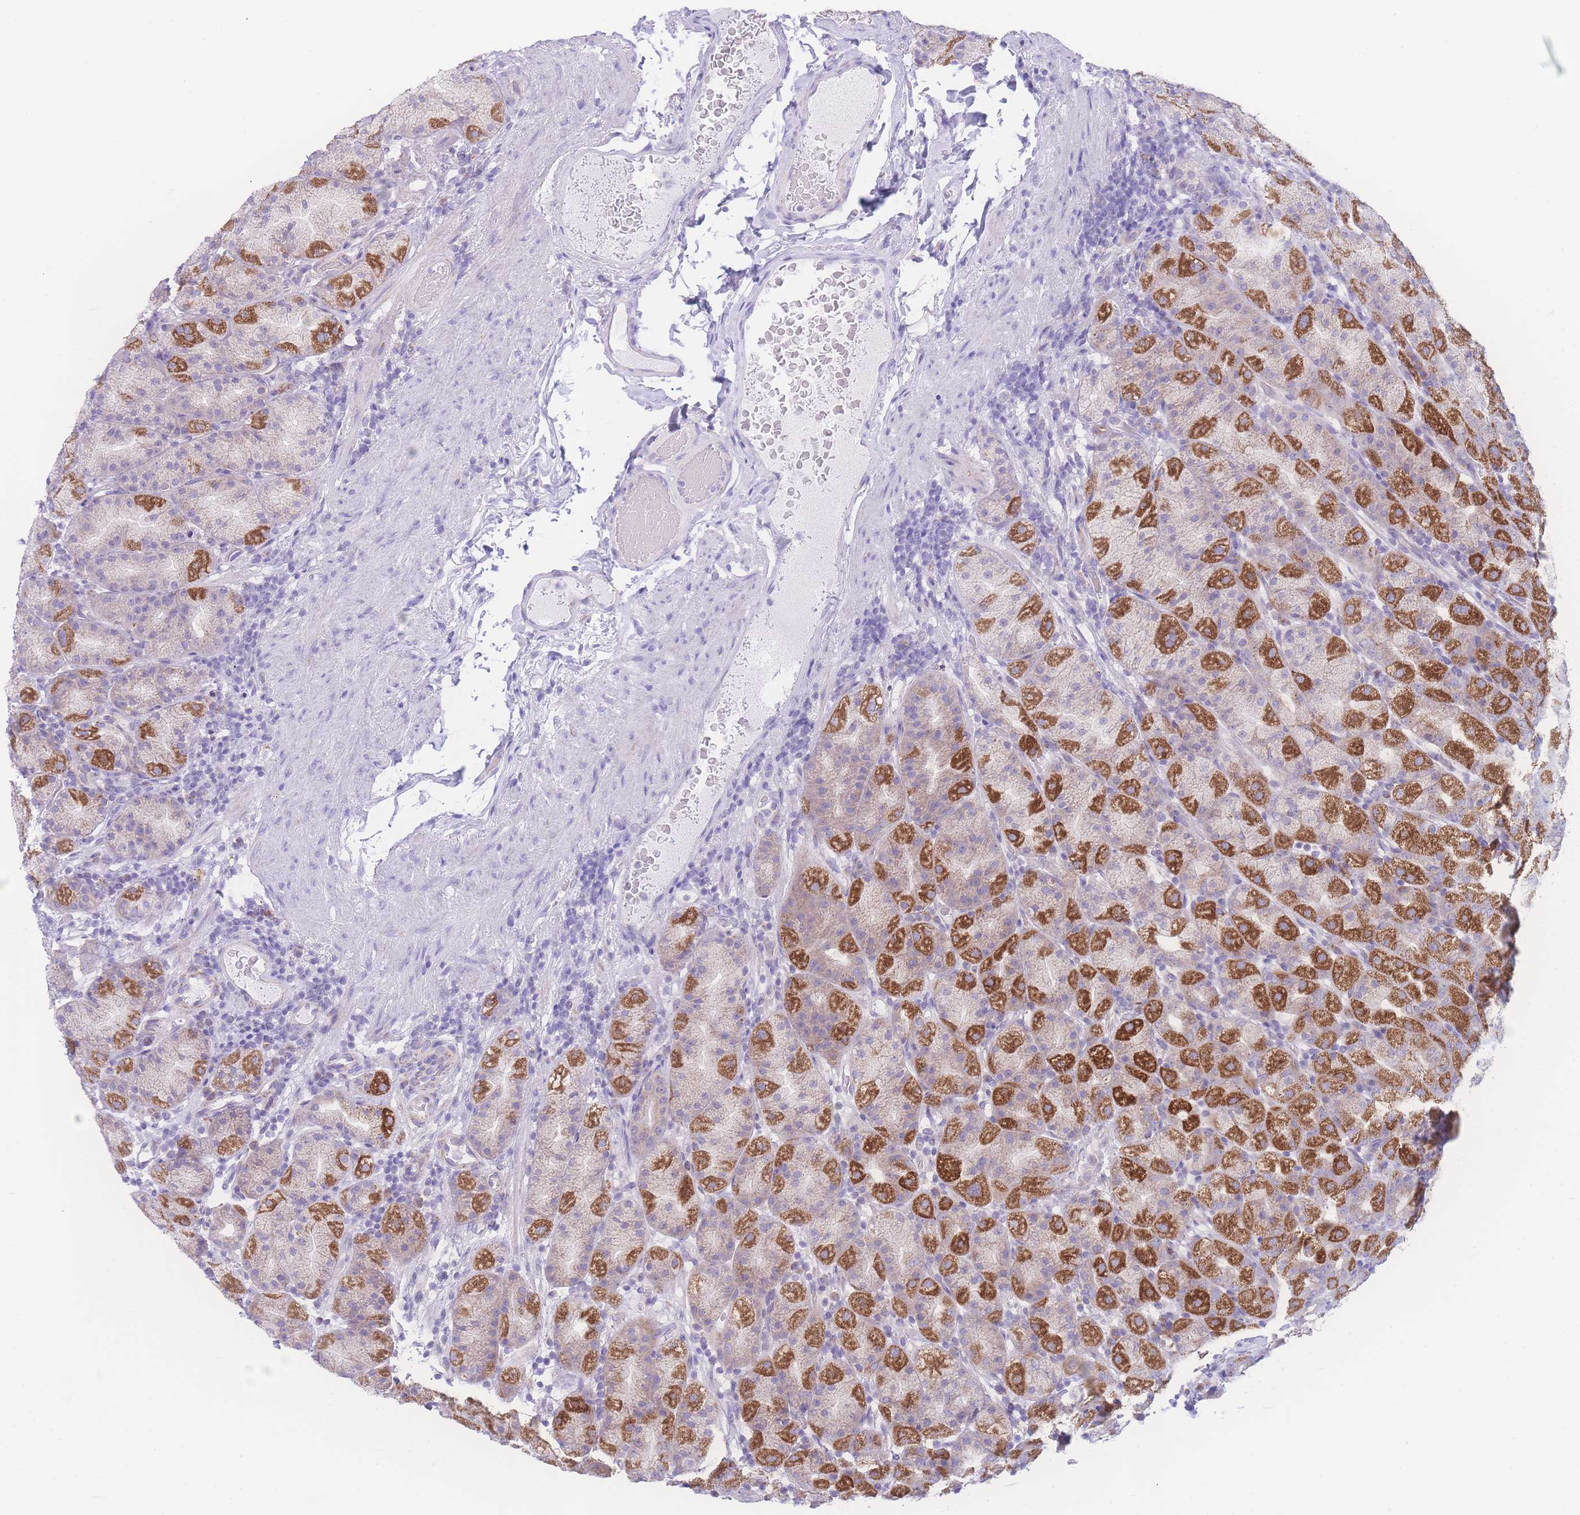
{"staining": {"intensity": "strong", "quantity": "25%-75%", "location": "cytoplasmic/membranous"}, "tissue": "stomach", "cell_type": "Glandular cells", "image_type": "normal", "snomed": [{"axis": "morphology", "description": "Normal tissue, NOS"}, {"axis": "topography", "description": "Stomach, upper"}, {"axis": "topography", "description": "Stomach"}], "caption": "Stomach stained for a protein (brown) exhibits strong cytoplasmic/membranous positive positivity in approximately 25%-75% of glandular cells.", "gene": "NBEAL1", "patient": {"sex": "male", "age": 68}}